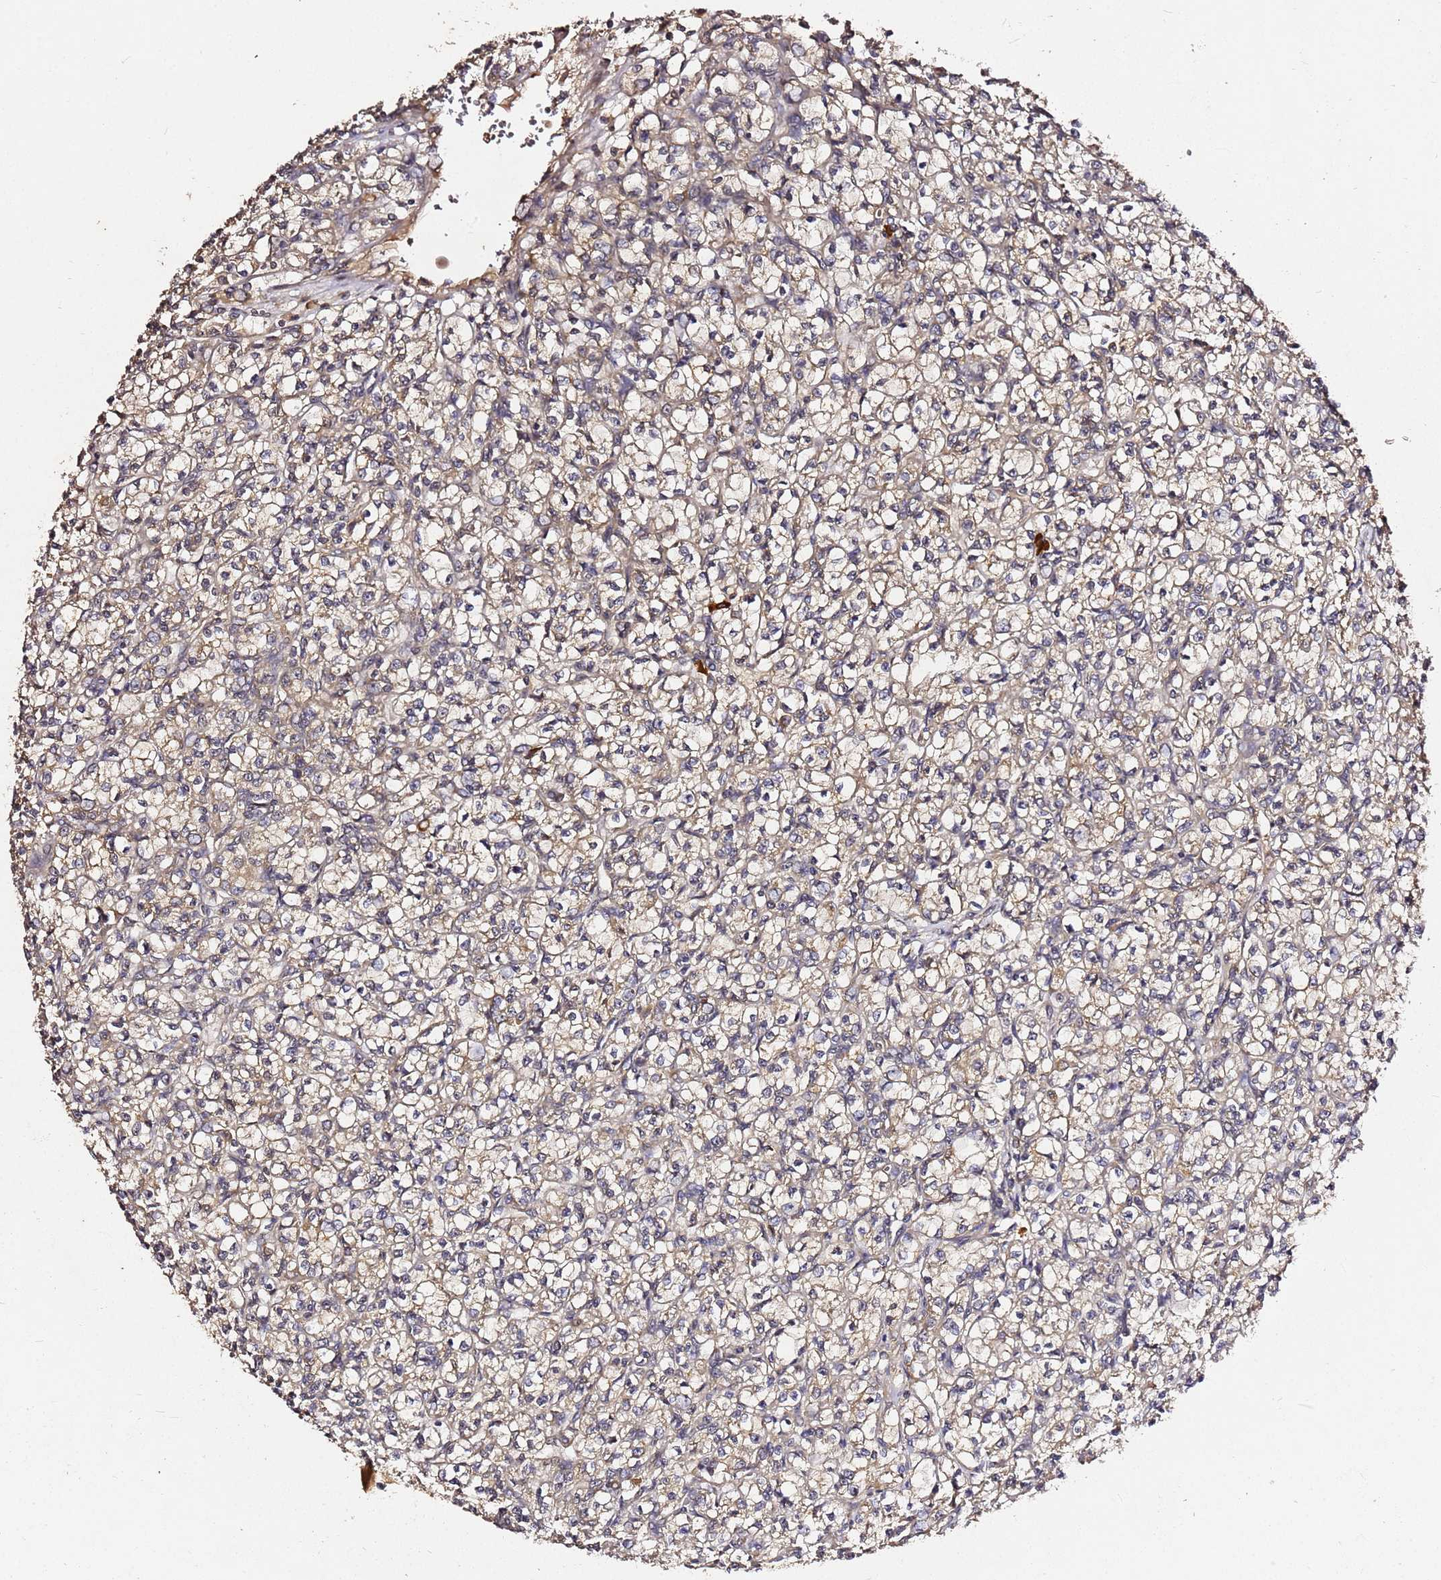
{"staining": {"intensity": "weak", "quantity": ">75%", "location": "cytoplasmic/membranous"}, "tissue": "renal cancer", "cell_type": "Tumor cells", "image_type": "cancer", "snomed": [{"axis": "morphology", "description": "Adenocarcinoma, NOS"}, {"axis": "topography", "description": "Kidney"}], "caption": "DAB (3,3'-diaminobenzidine) immunohistochemical staining of renal cancer reveals weak cytoplasmic/membranous protein positivity in about >75% of tumor cells.", "gene": "C6orf136", "patient": {"sex": "female", "age": 59}}